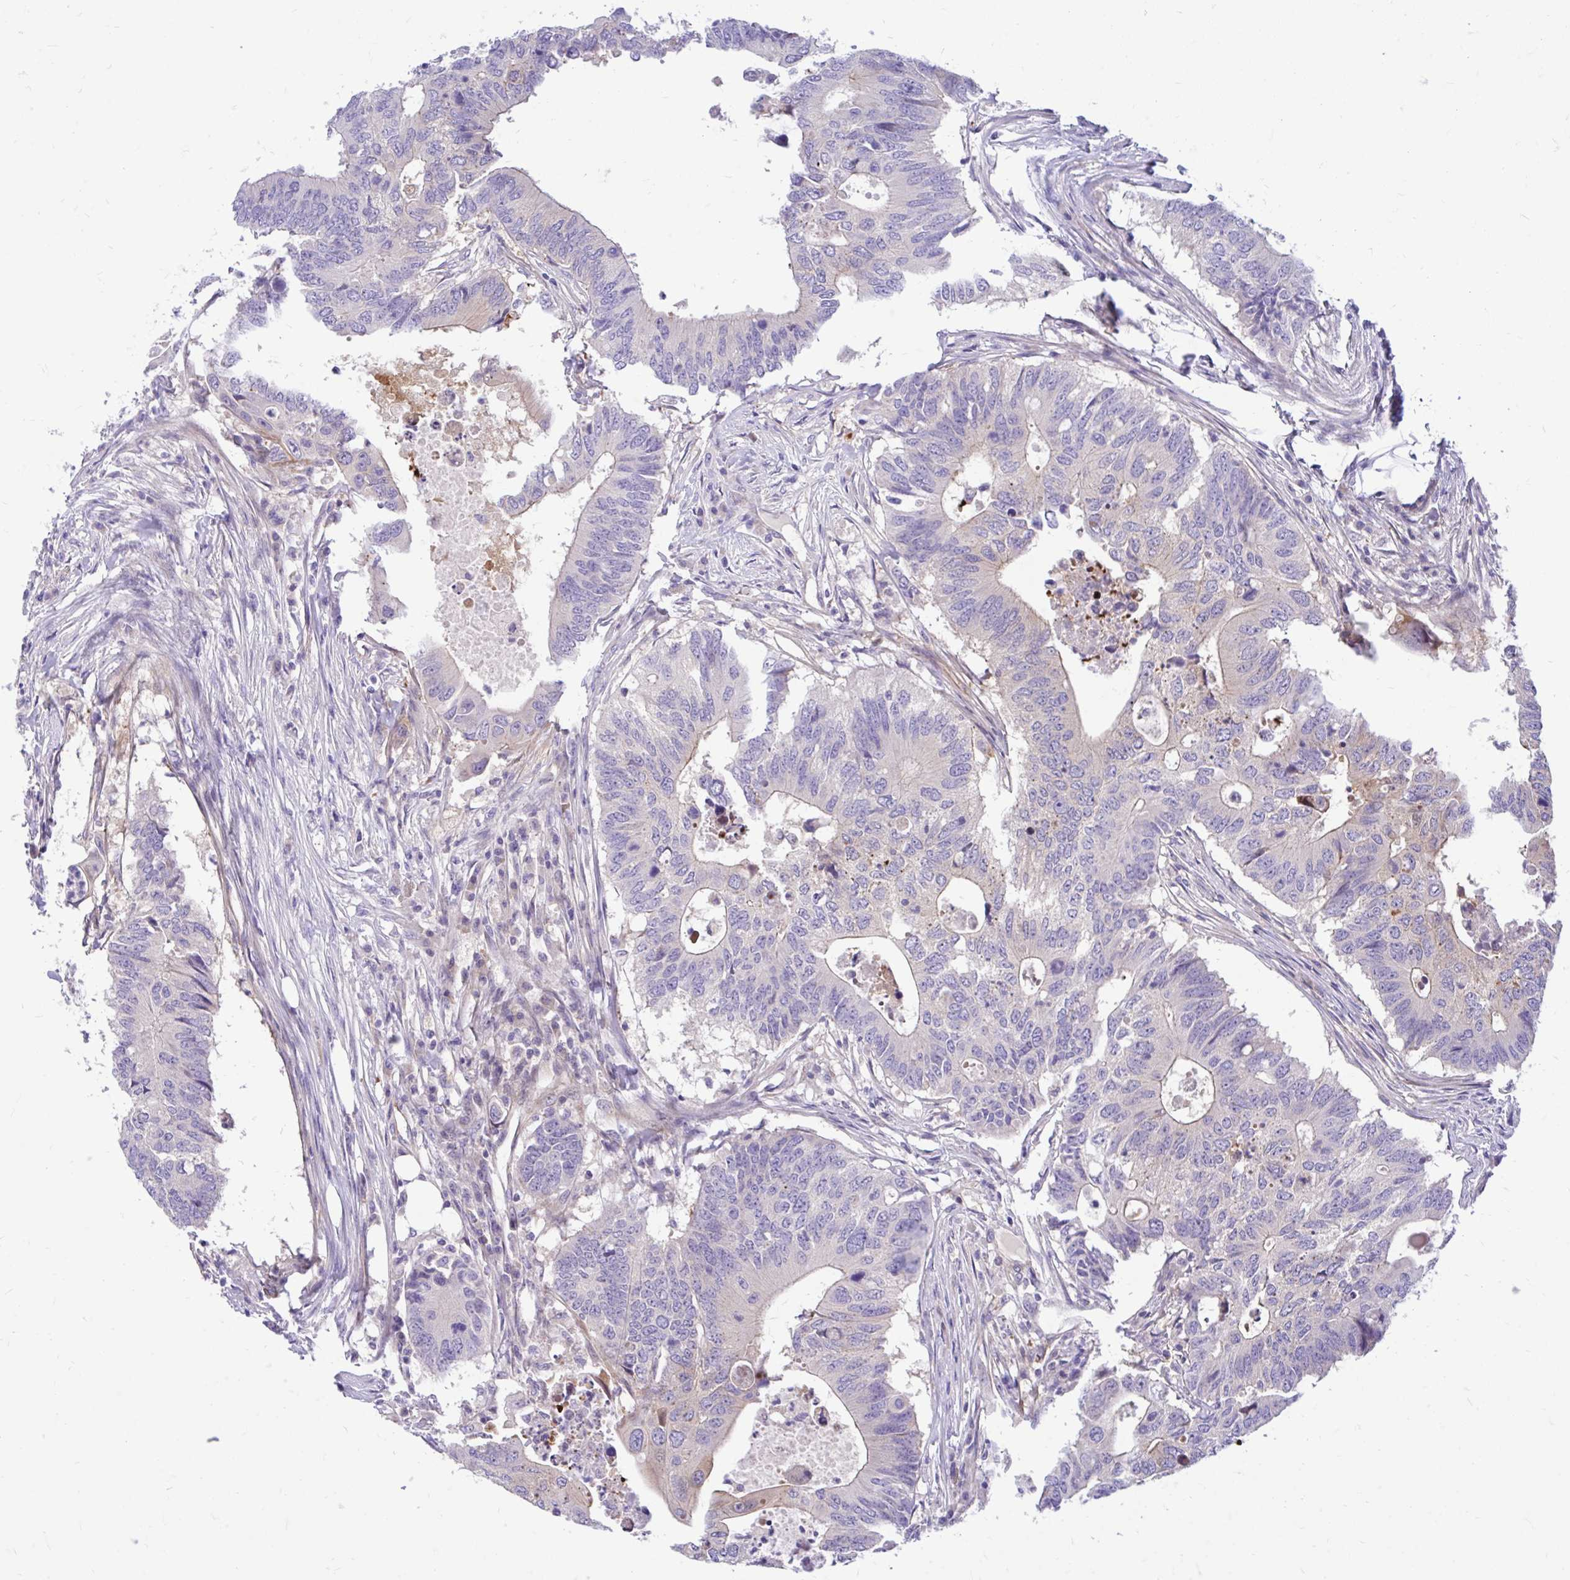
{"staining": {"intensity": "negative", "quantity": "none", "location": "none"}, "tissue": "colorectal cancer", "cell_type": "Tumor cells", "image_type": "cancer", "snomed": [{"axis": "morphology", "description": "Adenocarcinoma, NOS"}, {"axis": "topography", "description": "Colon"}], "caption": "Immunohistochemistry of human adenocarcinoma (colorectal) exhibits no staining in tumor cells.", "gene": "ESPNL", "patient": {"sex": "male", "age": 71}}